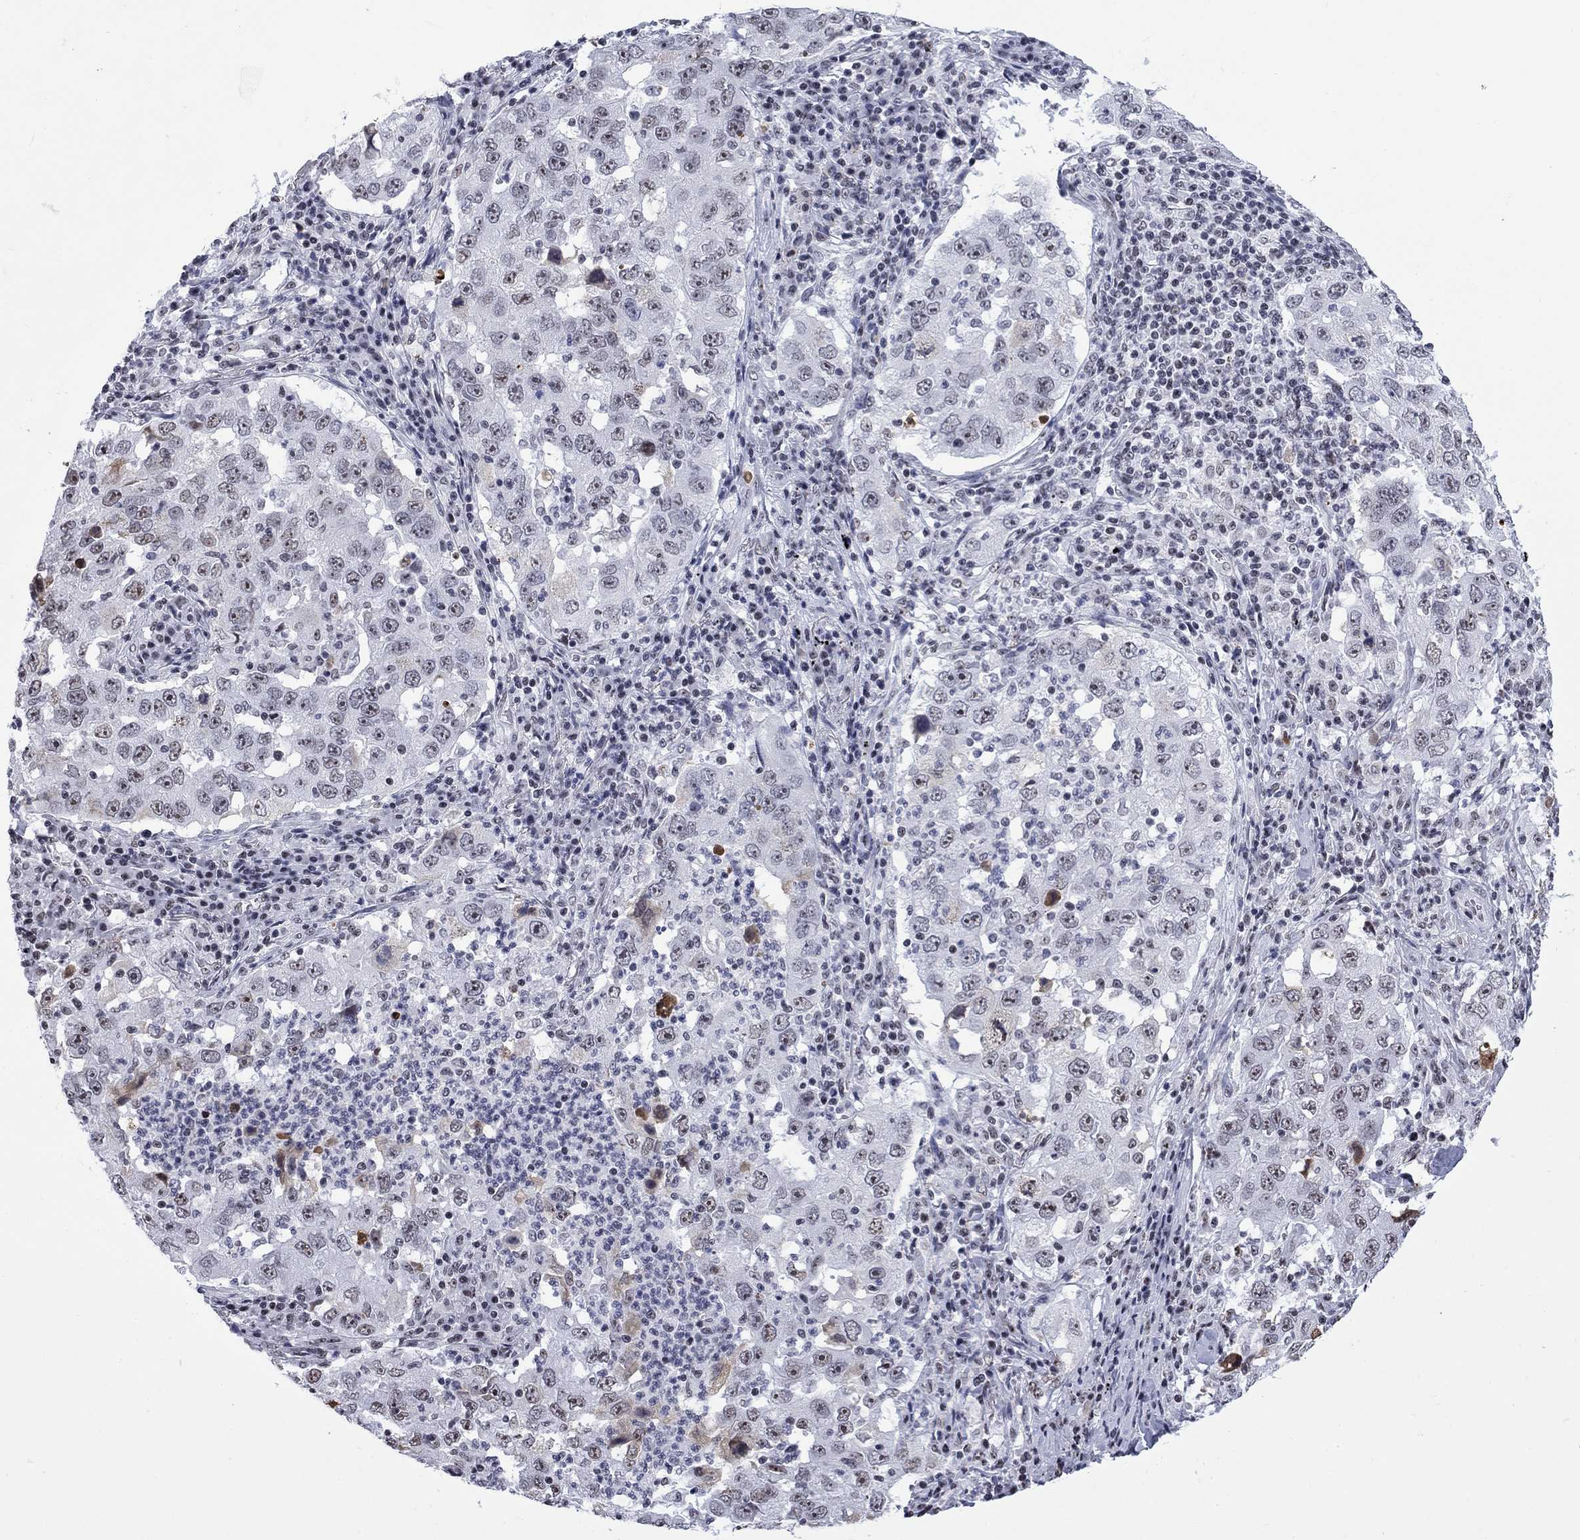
{"staining": {"intensity": "negative", "quantity": "none", "location": "none"}, "tissue": "lung cancer", "cell_type": "Tumor cells", "image_type": "cancer", "snomed": [{"axis": "morphology", "description": "Adenocarcinoma, NOS"}, {"axis": "topography", "description": "Lung"}], "caption": "The image demonstrates no significant expression in tumor cells of lung cancer (adenocarcinoma). (Stains: DAB immunohistochemistry (IHC) with hematoxylin counter stain, Microscopy: brightfield microscopy at high magnification).", "gene": "CSRNP3", "patient": {"sex": "male", "age": 73}}